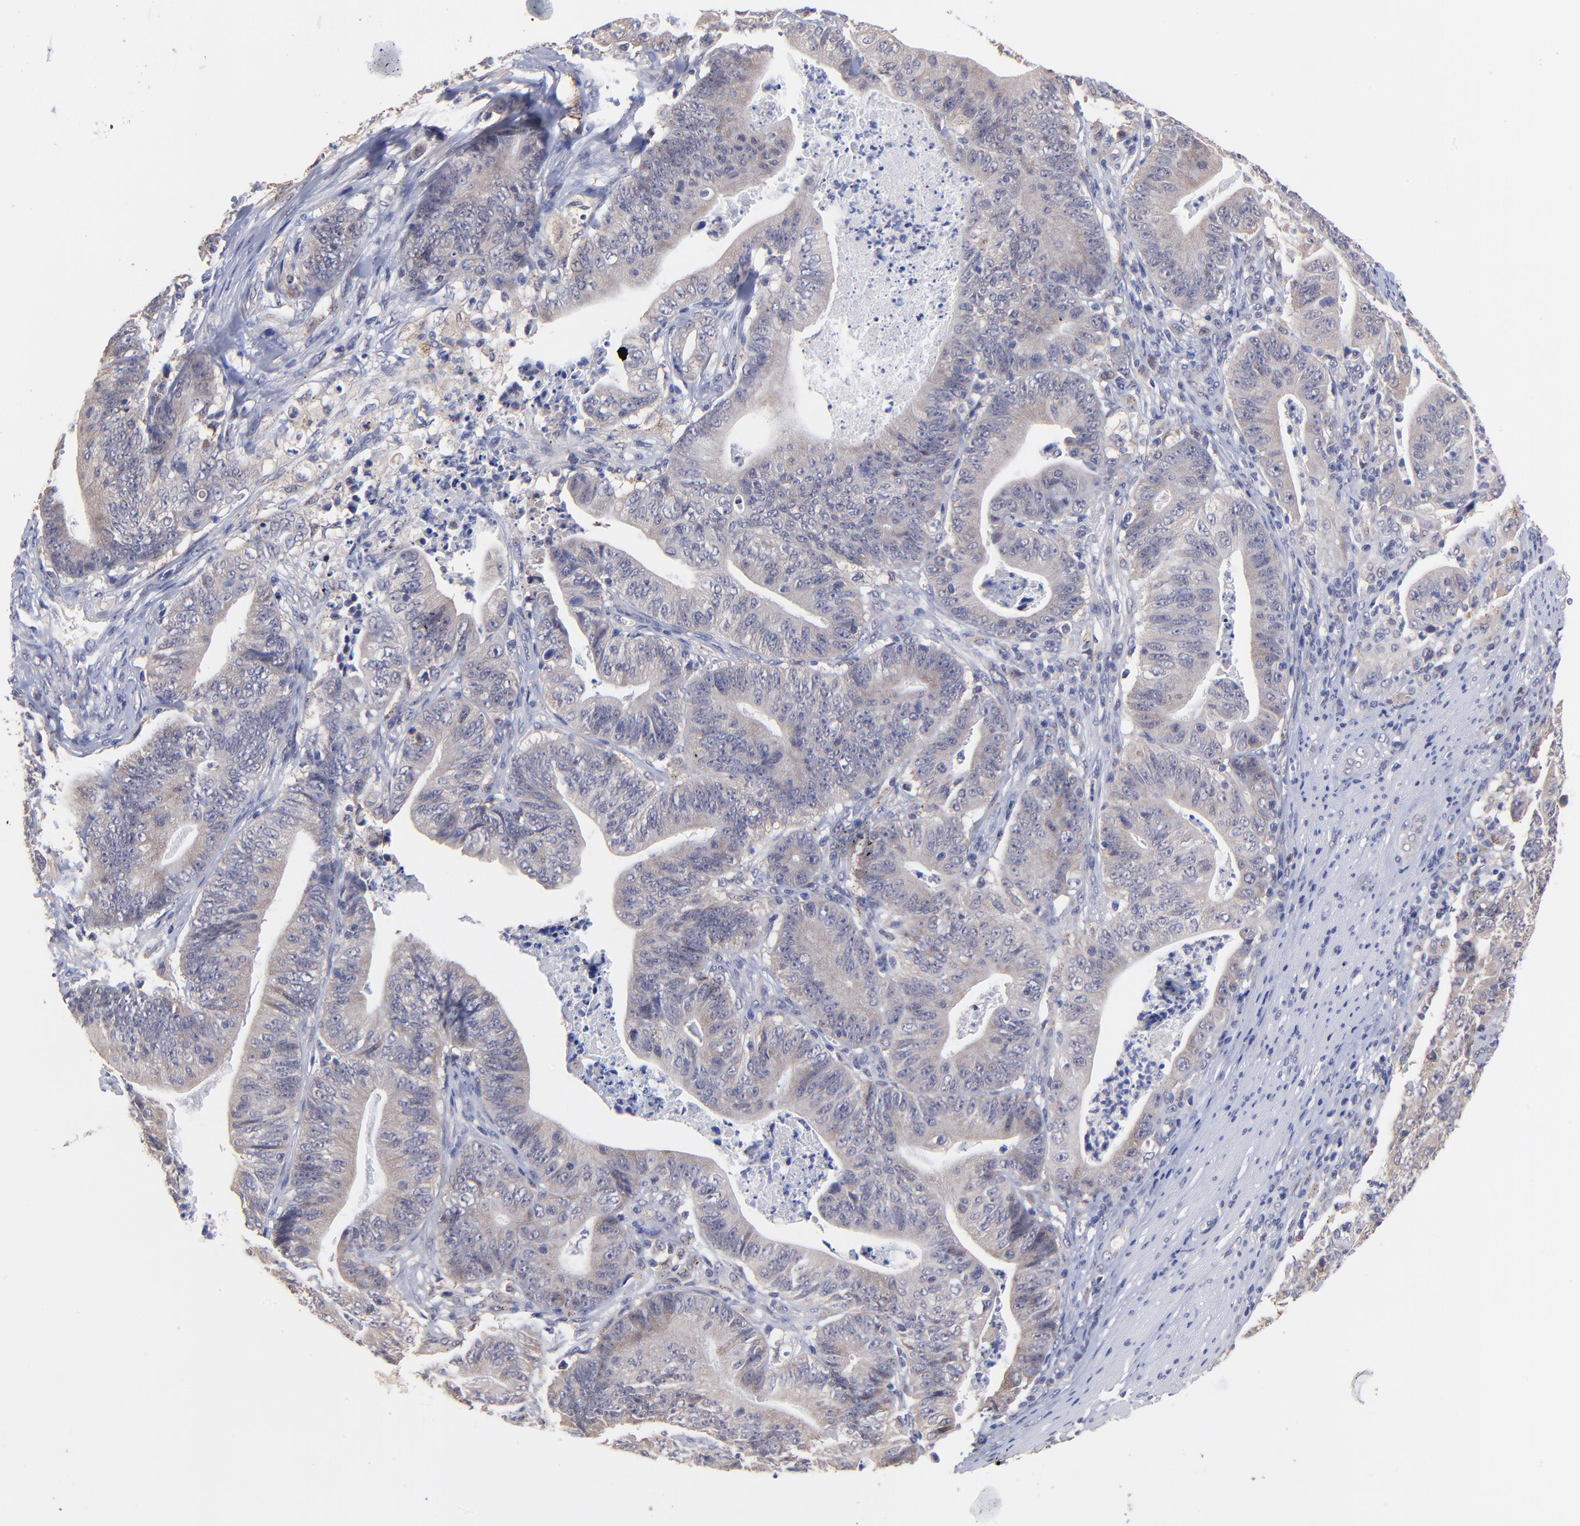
{"staining": {"intensity": "weak", "quantity": ">75%", "location": "cytoplasmic/membranous"}, "tissue": "stomach cancer", "cell_type": "Tumor cells", "image_type": "cancer", "snomed": [{"axis": "morphology", "description": "Adenocarcinoma, NOS"}, {"axis": "topography", "description": "Stomach, lower"}], "caption": "High-magnification brightfield microscopy of stomach cancer (adenocarcinoma) stained with DAB (brown) and counterstained with hematoxylin (blue). tumor cells exhibit weak cytoplasmic/membranous expression is identified in approximately>75% of cells.", "gene": "ZNF747", "patient": {"sex": "female", "age": 86}}